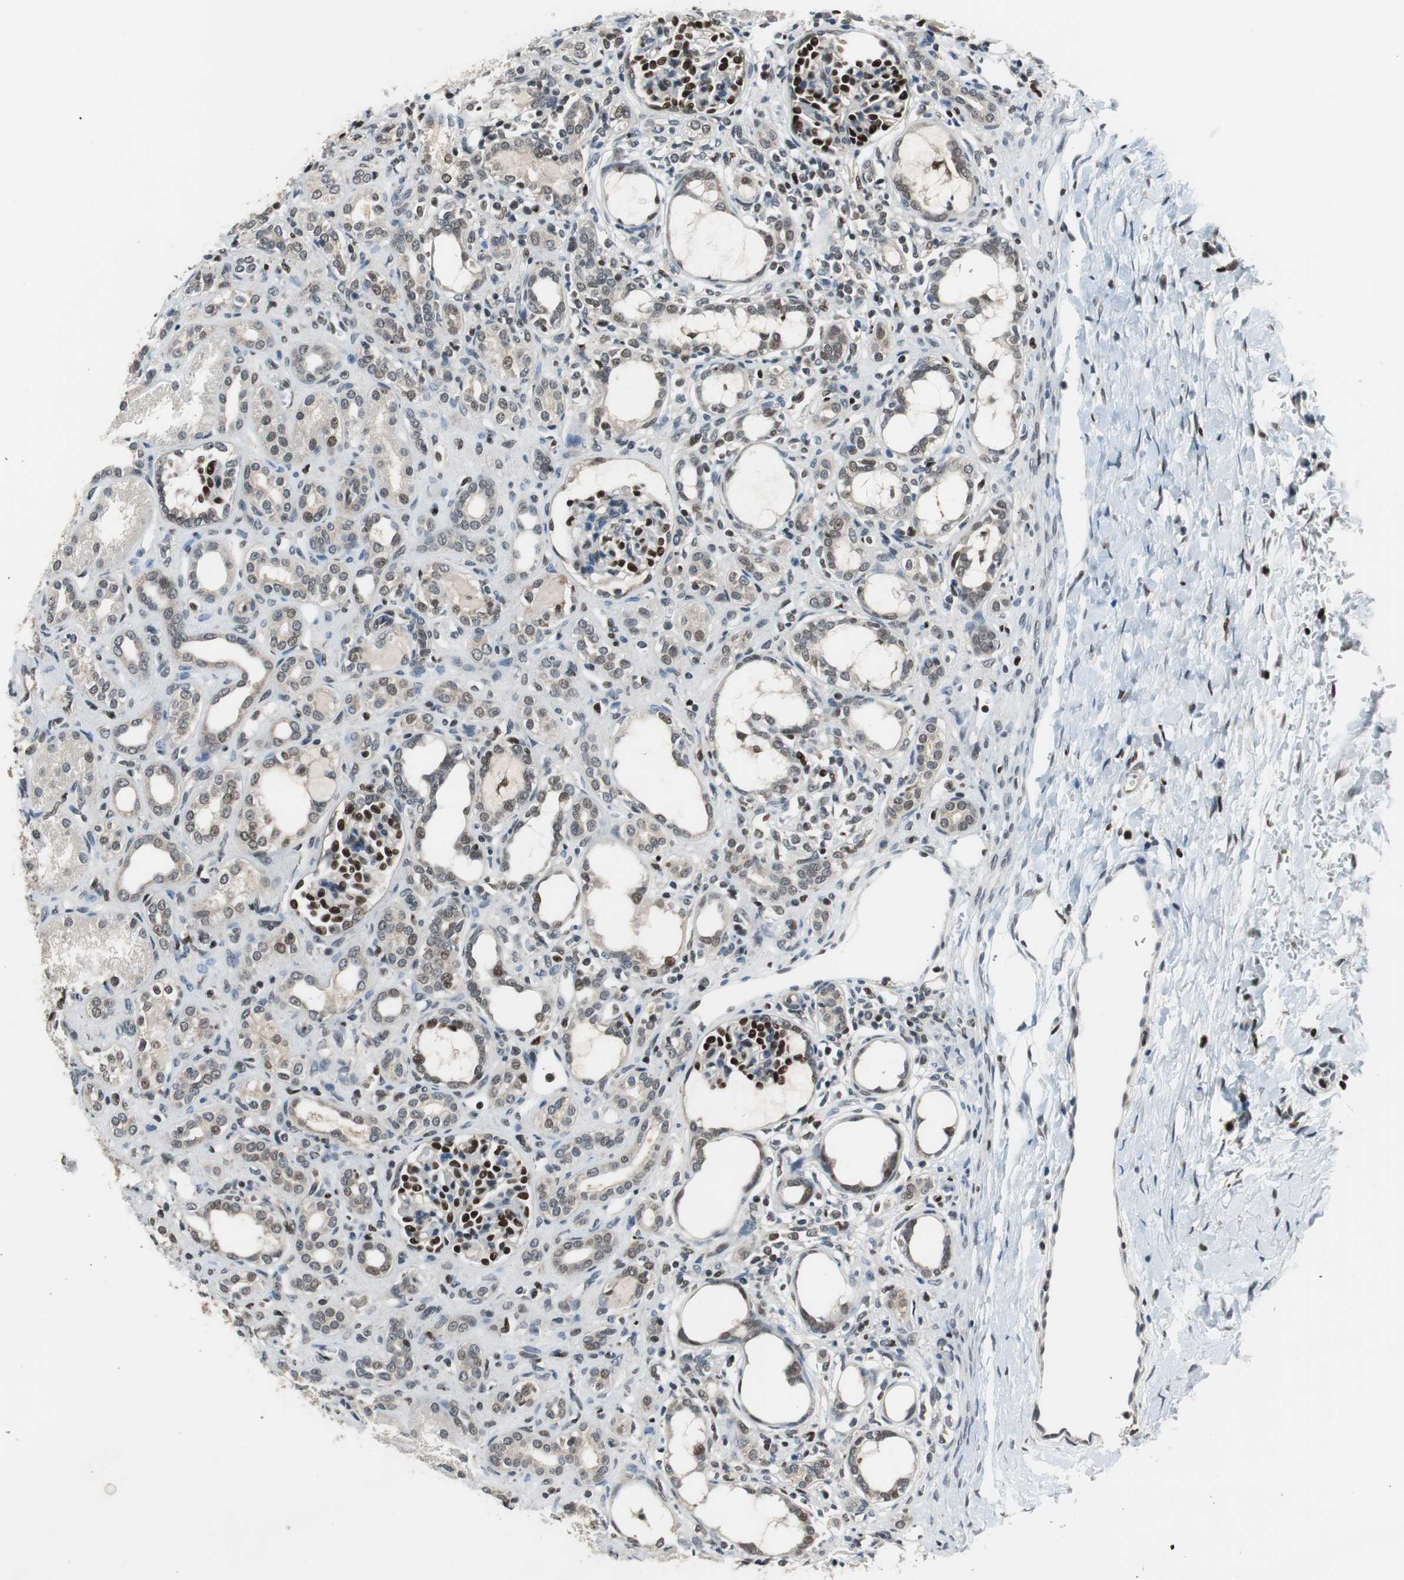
{"staining": {"intensity": "strong", "quantity": "25%-75%", "location": "nuclear"}, "tissue": "kidney", "cell_type": "Cells in glomeruli", "image_type": "normal", "snomed": [{"axis": "morphology", "description": "Normal tissue, NOS"}, {"axis": "topography", "description": "Kidney"}], "caption": "This is a photomicrograph of immunohistochemistry (IHC) staining of unremarkable kidney, which shows strong positivity in the nuclear of cells in glomeruli.", "gene": "MAFB", "patient": {"sex": "male", "age": 7}}